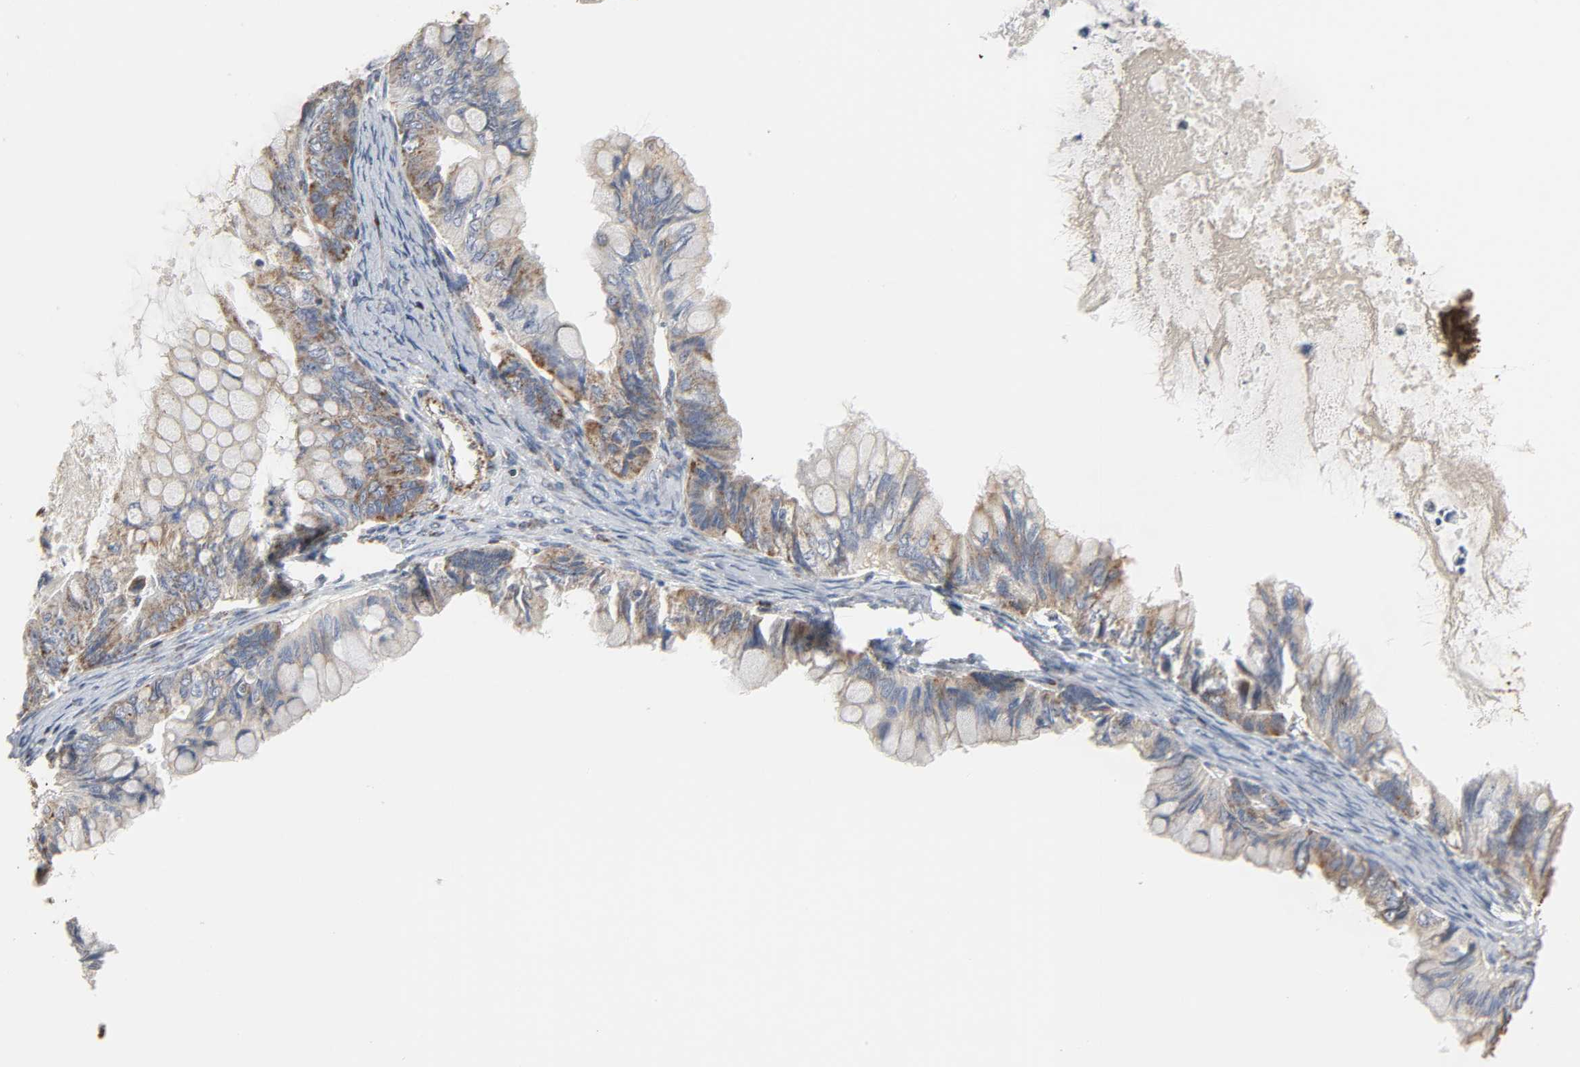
{"staining": {"intensity": "moderate", "quantity": ">75%", "location": "cytoplasmic/membranous"}, "tissue": "ovarian cancer", "cell_type": "Tumor cells", "image_type": "cancer", "snomed": [{"axis": "morphology", "description": "Cystadenocarcinoma, mucinous, NOS"}, {"axis": "topography", "description": "Ovary"}], "caption": "Ovarian cancer stained with a brown dye reveals moderate cytoplasmic/membranous positive positivity in approximately >75% of tumor cells.", "gene": "ACAT1", "patient": {"sex": "female", "age": 80}}